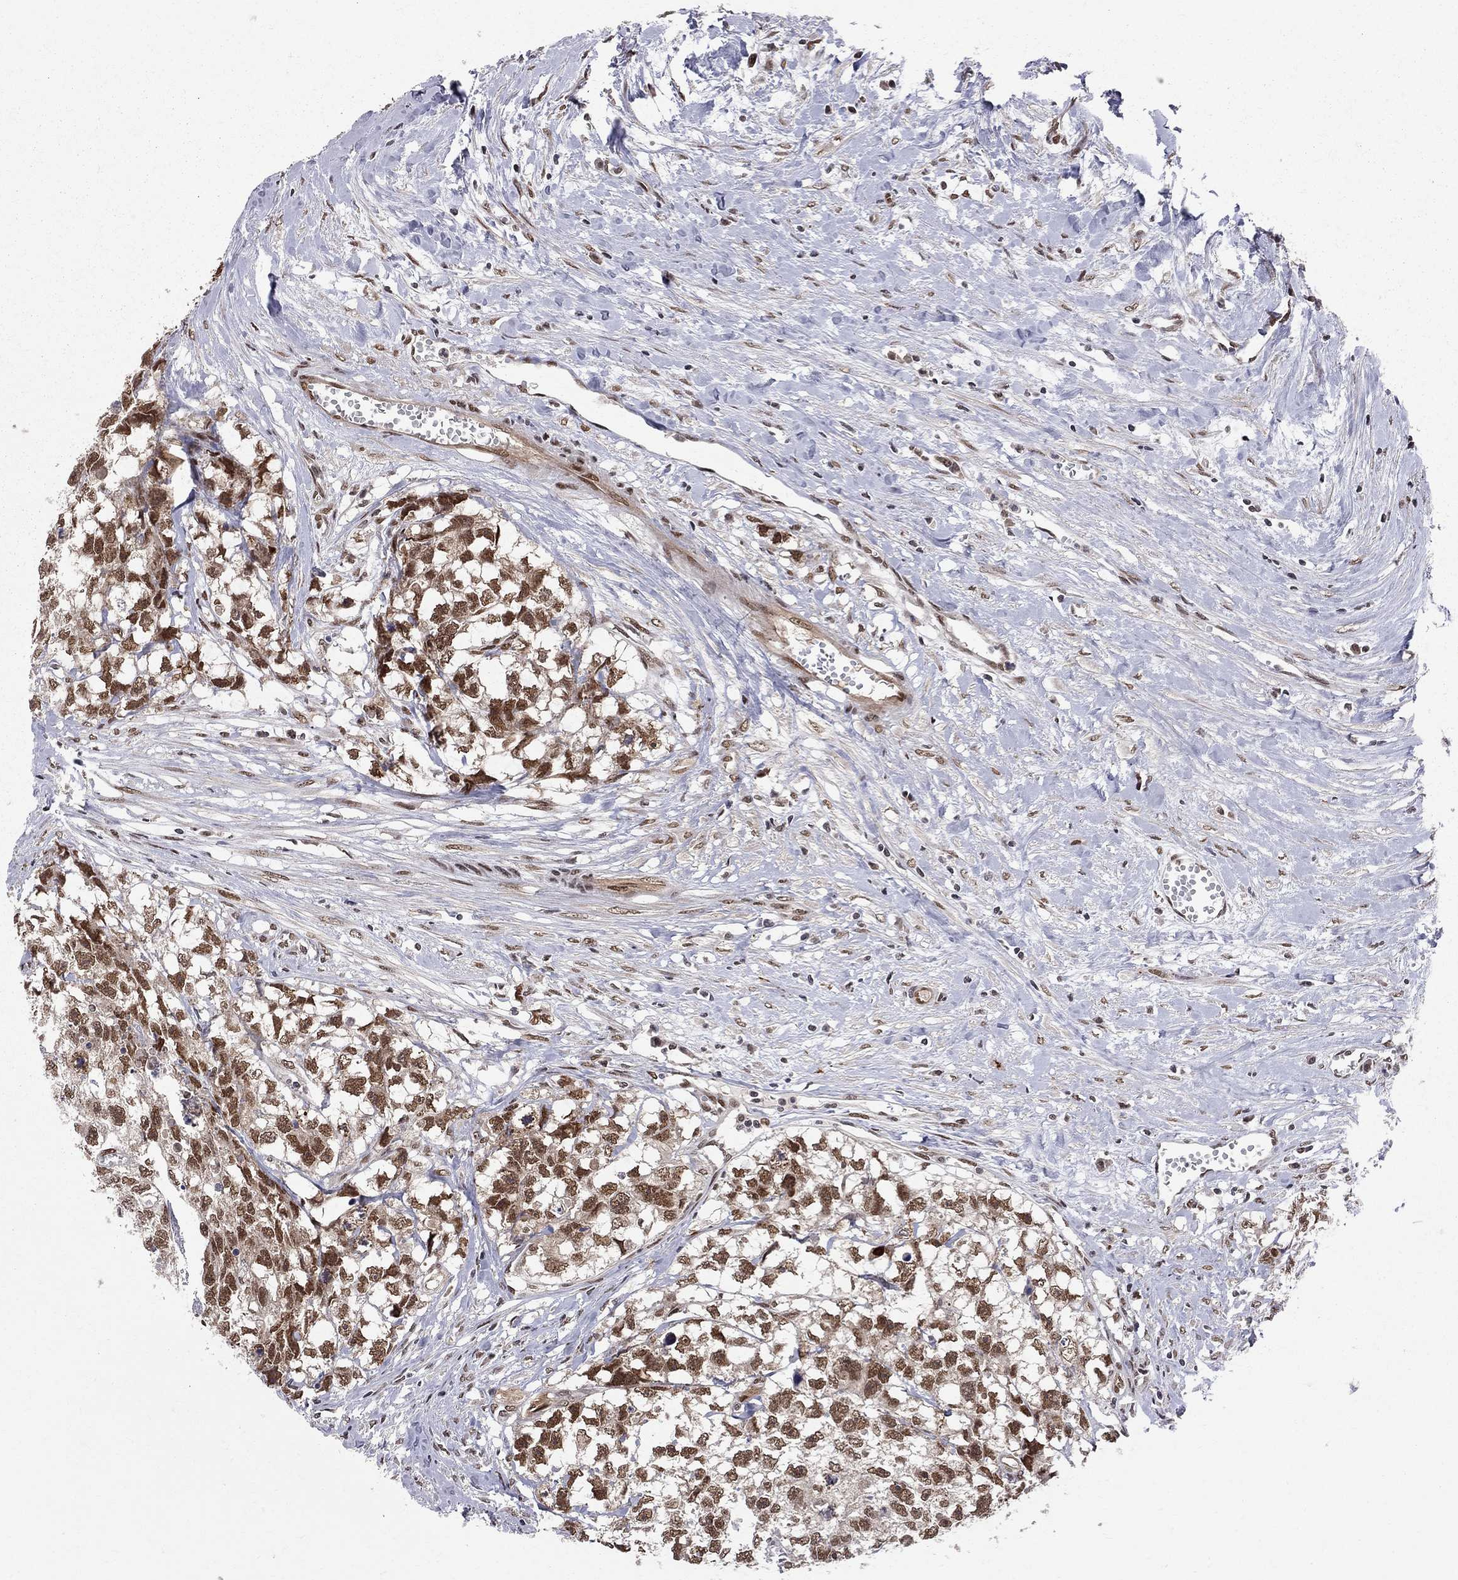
{"staining": {"intensity": "strong", "quantity": ">75%", "location": "nuclear"}, "tissue": "testis cancer", "cell_type": "Tumor cells", "image_type": "cancer", "snomed": [{"axis": "morphology", "description": "Carcinoma, Embryonal, NOS"}, {"axis": "morphology", "description": "Teratoma, malignant, NOS"}, {"axis": "topography", "description": "Testis"}], "caption": "A micrograph of malignant teratoma (testis) stained for a protein reveals strong nuclear brown staining in tumor cells.", "gene": "SAP30L", "patient": {"sex": "male", "age": 44}}